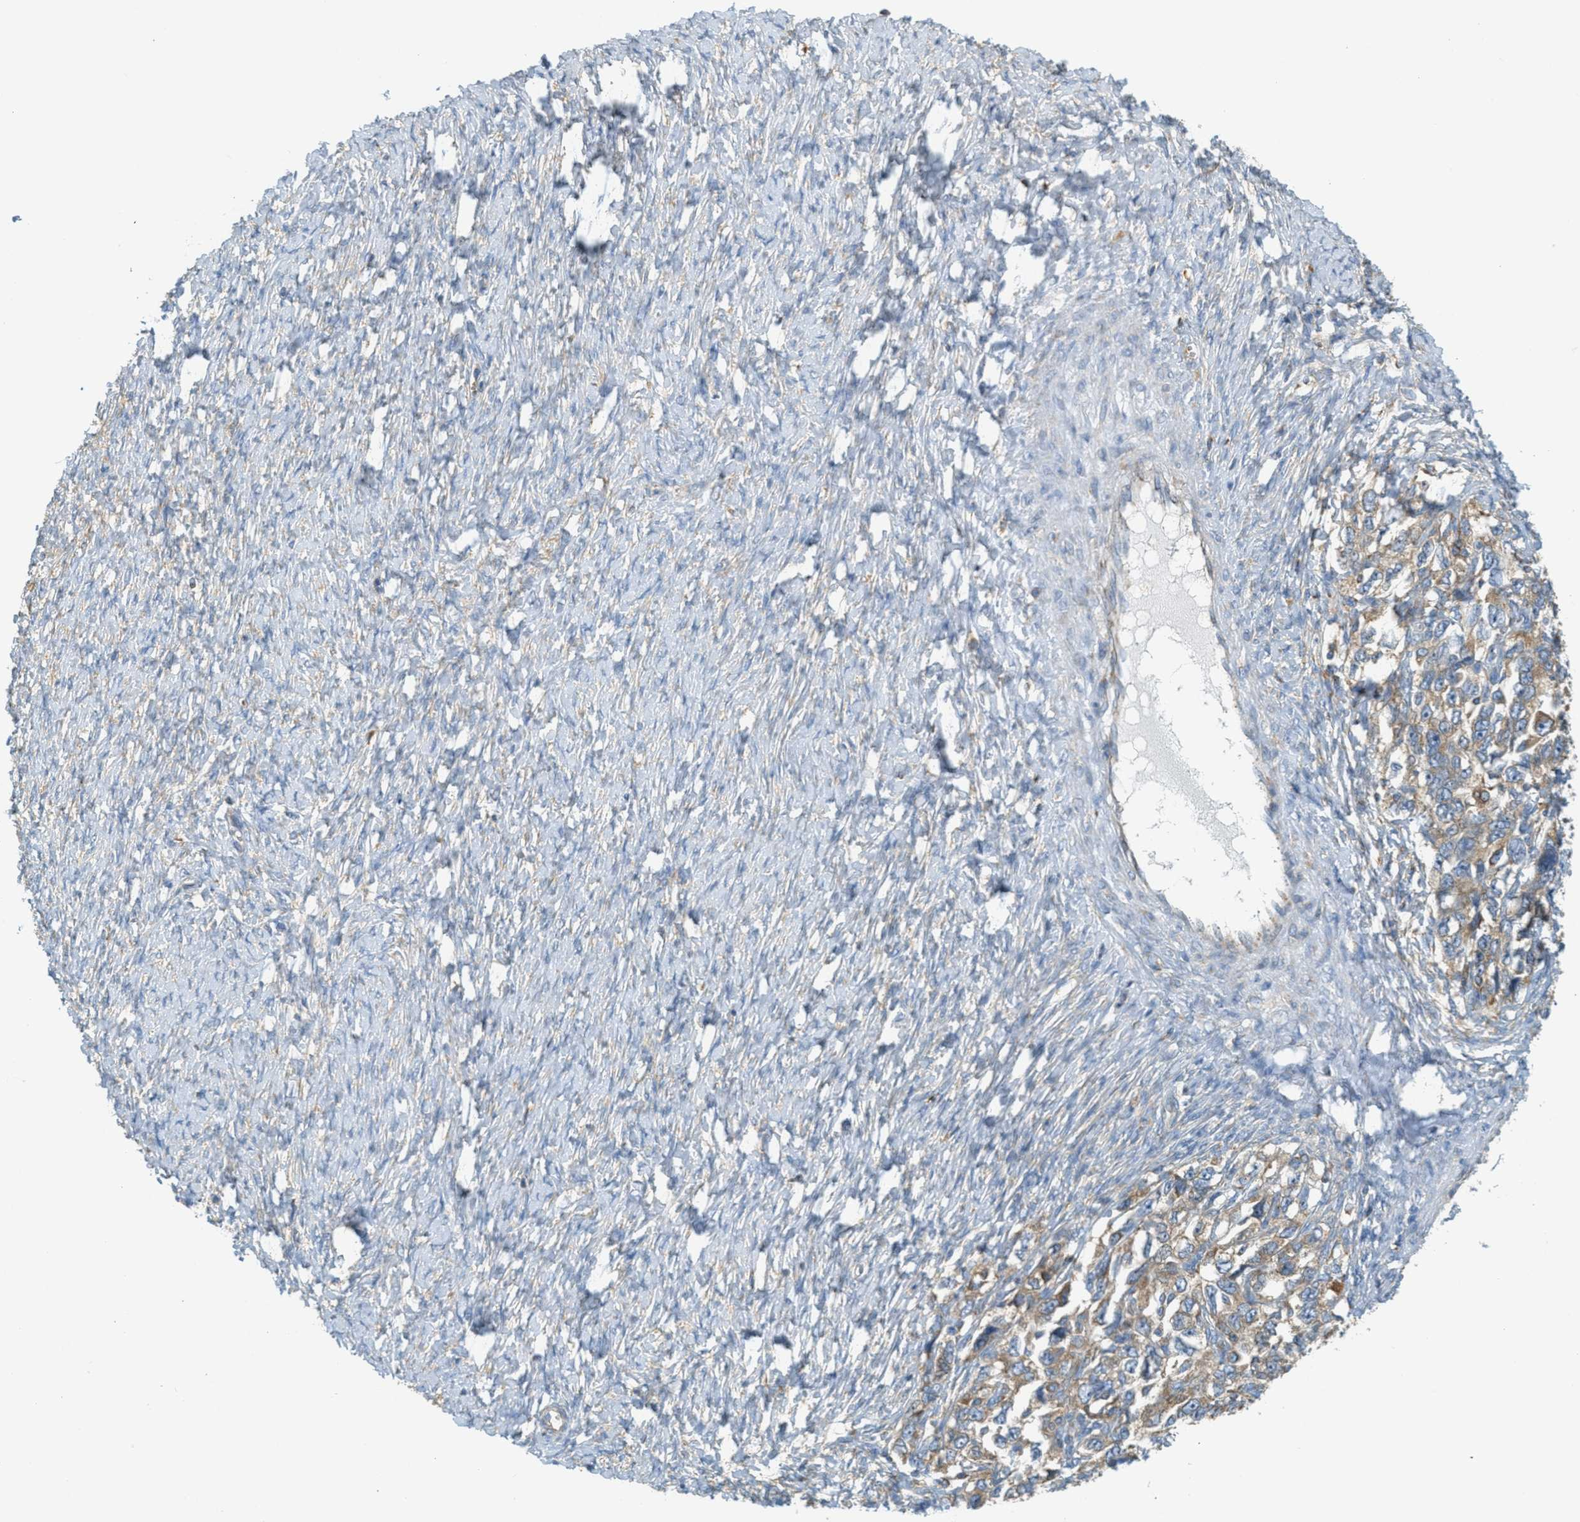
{"staining": {"intensity": "weak", "quantity": ">75%", "location": "cytoplasmic/membranous"}, "tissue": "ovarian cancer", "cell_type": "Tumor cells", "image_type": "cancer", "snomed": [{"axis": "morphology", "description": "Carcinoma, NOS"}, {"axis": "morphology", "description": "Cystadenocarcinoma, serous, NOS"}, {"axis": "topography", "description": "Ovary"}], "caption": "Ovarian serous cystadenocarcinoma was stained to show a protein in brown. There is low levels of weak cytoplasmic/membranous positivity in approximately >75% of tumor cells. (brown staining indicates protein expression, while blue staining denotes nuclei).", "gene": "ABCF1", "patient": {"sex": "female", "age": 69}}